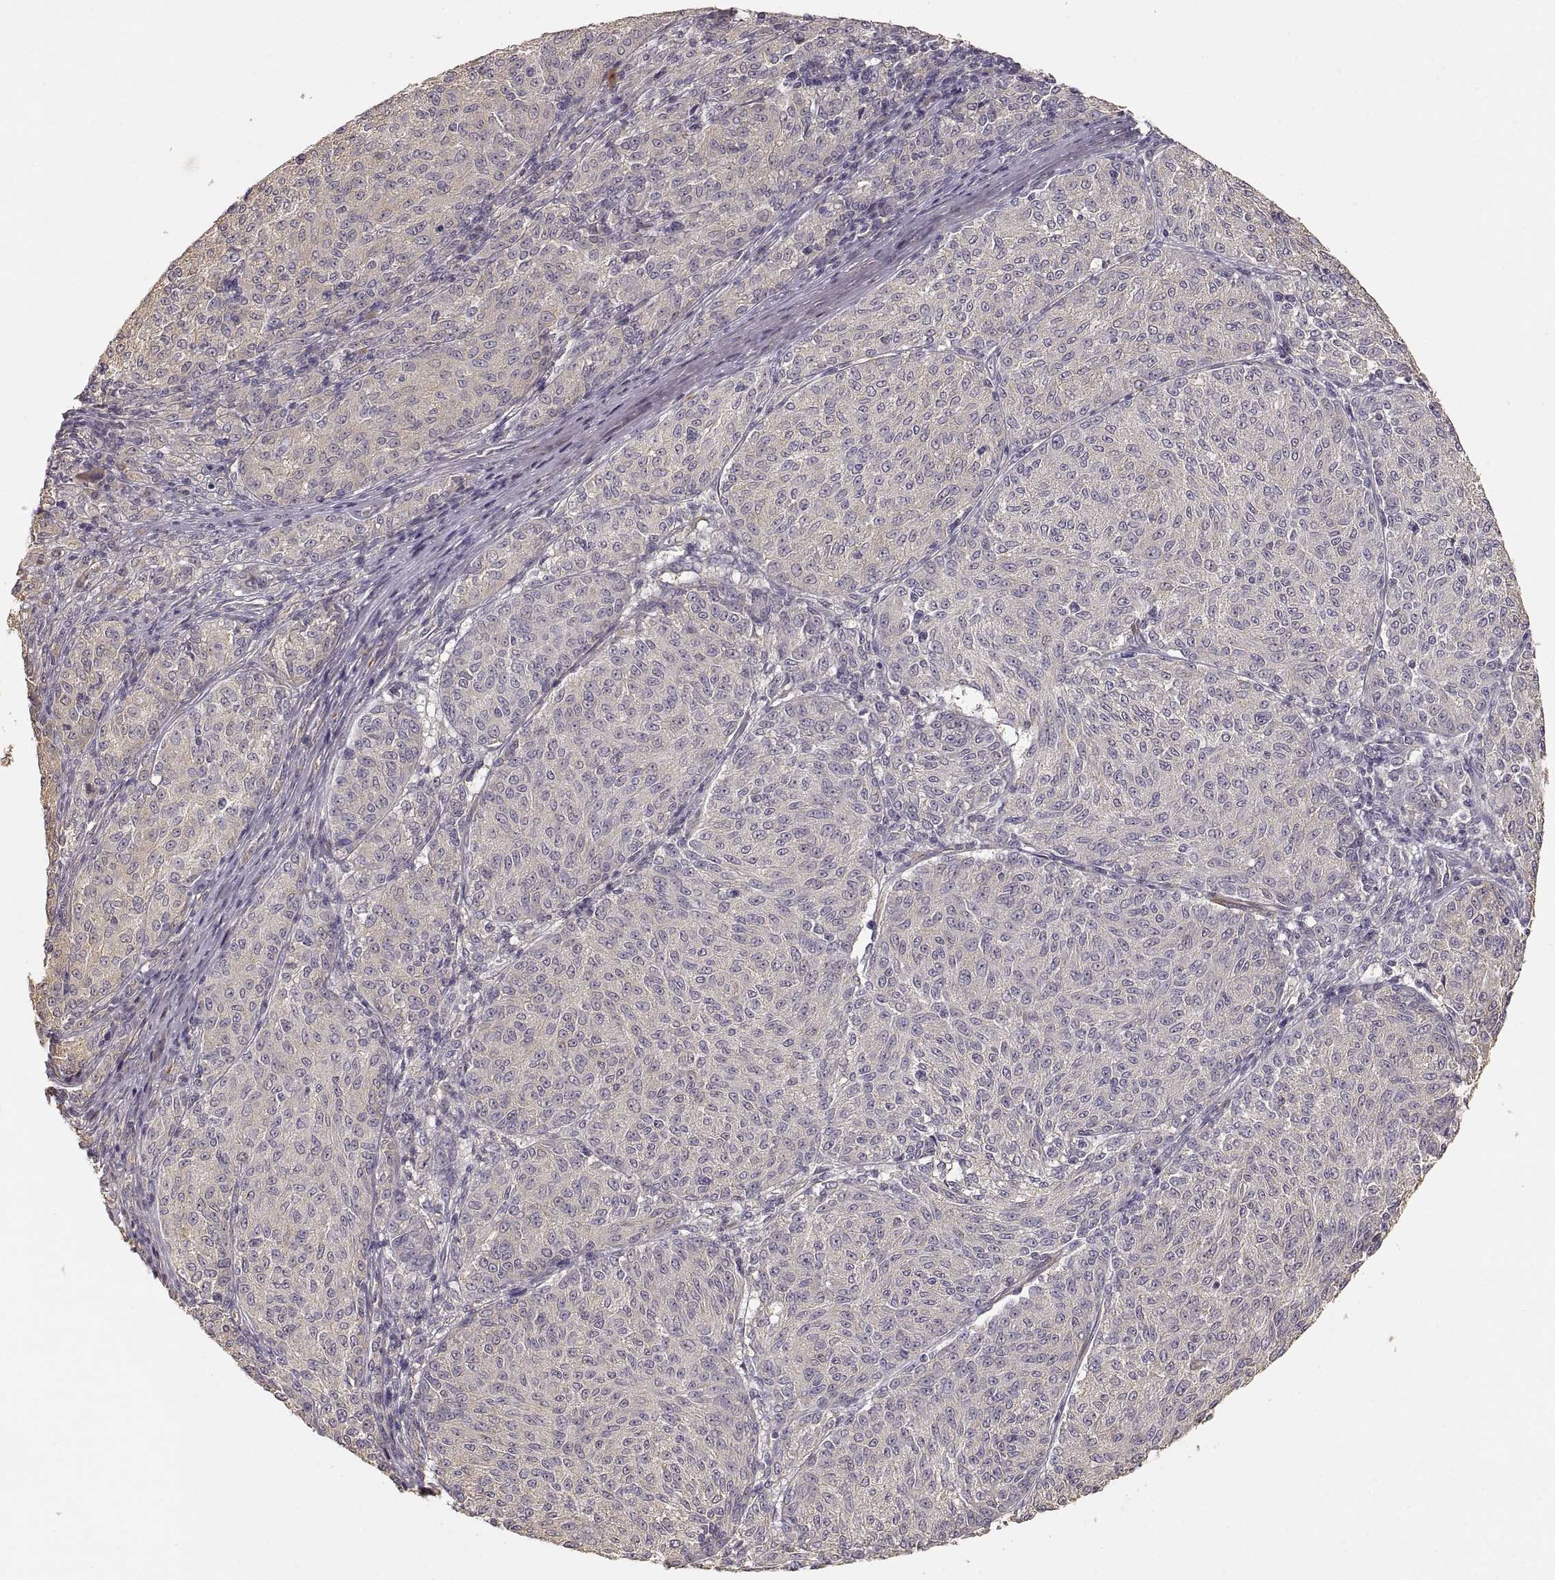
{"staining": {"intensity": "negative", "quantity": "none", "location": "none"}, "tissue": "melanoma", "cell_type": "Tumor cells", "image_type": "cancer", "snomed": [{"axis": "morphology", "description": "Malignant melanoma, NOS"}, {"axis": "topography", "description": "Skin"}], "caption": "Melanoma stained for a protein using immunohistochemistry (IHC) shows no staining tumor cells.", "gene": "LAMA4", "patient": {"sex": "female", "age": 72}}